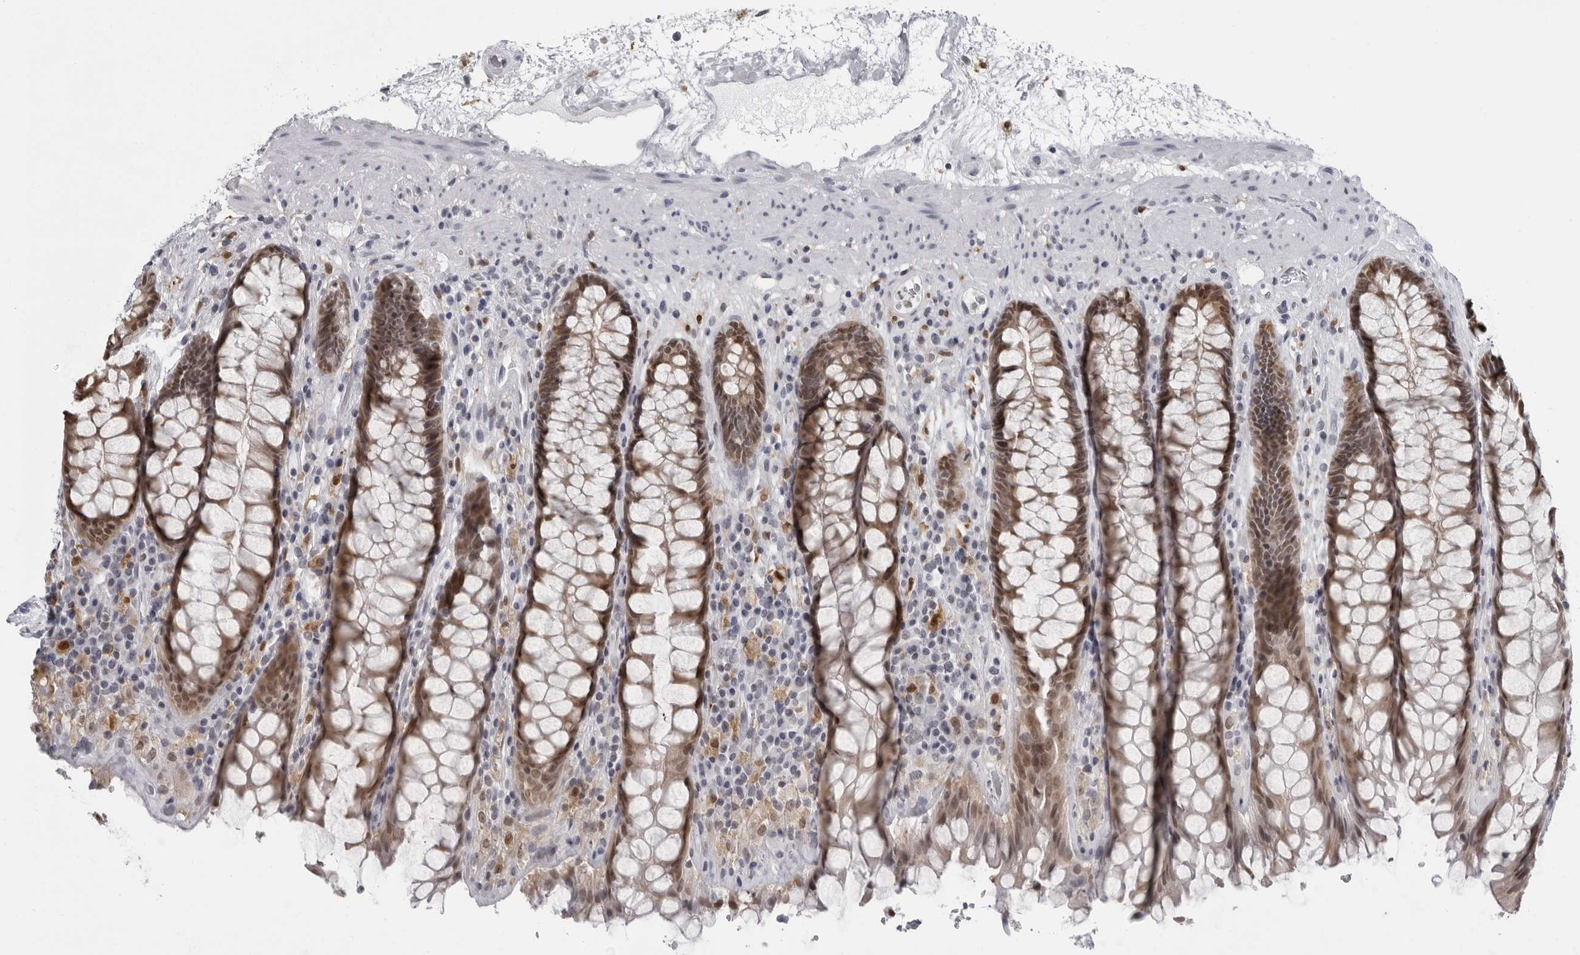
{"staining": {"intensity": "moderate", "quantity": ">75%", "location": "nuclear"}, "tissue": "rectum", "cell_type": "Glandular cells", "image_type": "normal", "snomed": [{"axis": "morphology", "description": "Normal tissue, NOS"}, {"axis": "topography", "description": "Rectum"}], "caption": "A medium amount of moderate nuclear positivity is appreciated in about >75% of glandular cells in unremarkable rectum. (IHC, brightfield microscopy, high magnification).", "gene": "LZIC", "patient": {"sex": "male", "age": 64}}